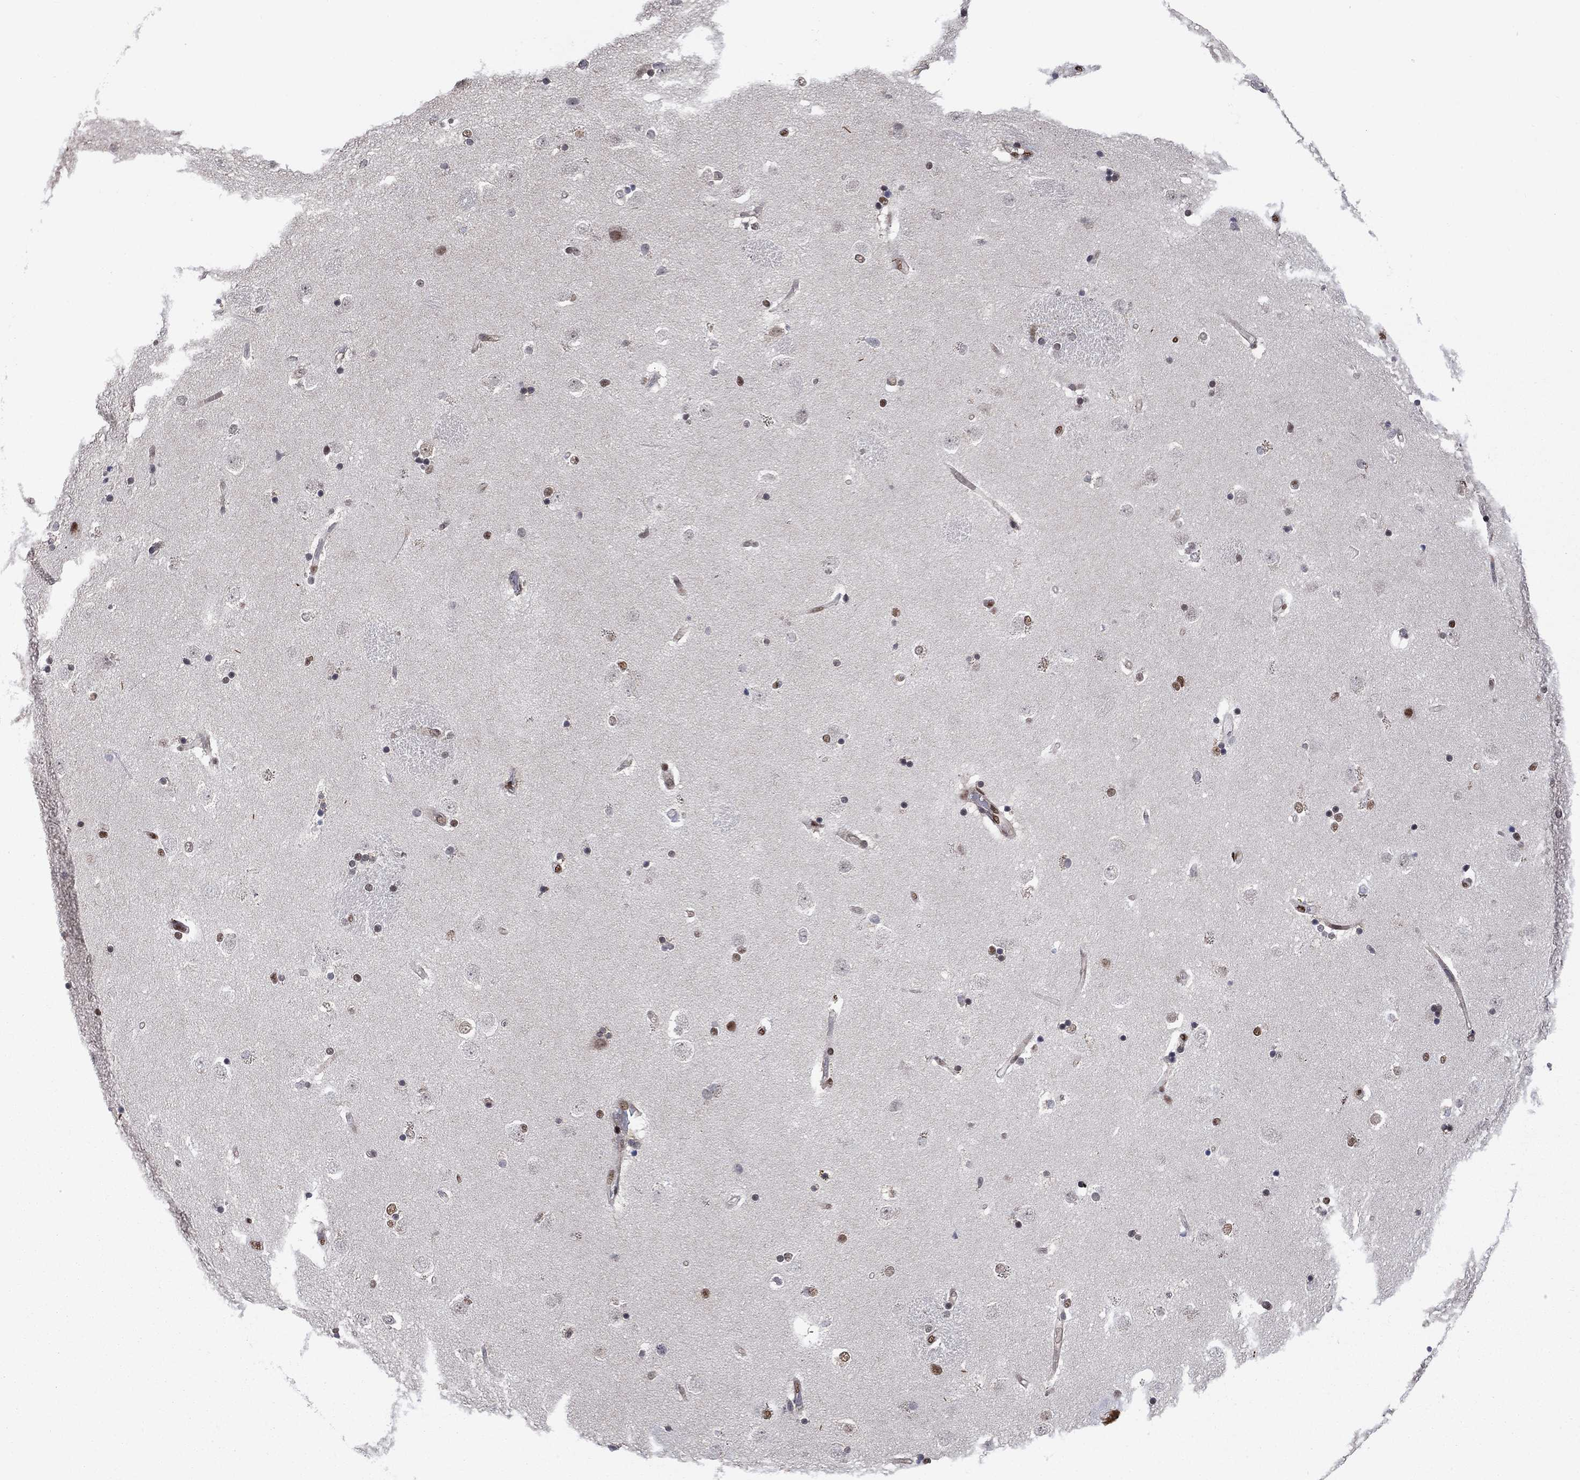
{"staining": {"intensity": "strong", "quantity": "<25%", "location": "nuclear"}, "tissue": "caudate", "cell_type": "Glial cells", "image_type": "normal", "snomed": [{"axis": "morphology", "description": "Normal tissue, NOS"}, {"axis": "topography", "description": "Lateral ventricle wall"}], "caption": "This is a histology image of immunohistochemistry staining of unremarkable caudate, which shows strong positivity in the nuclear of glial cells.", "gene": "RPRD1B", "patient": {"sex": "male", "age": 51}}